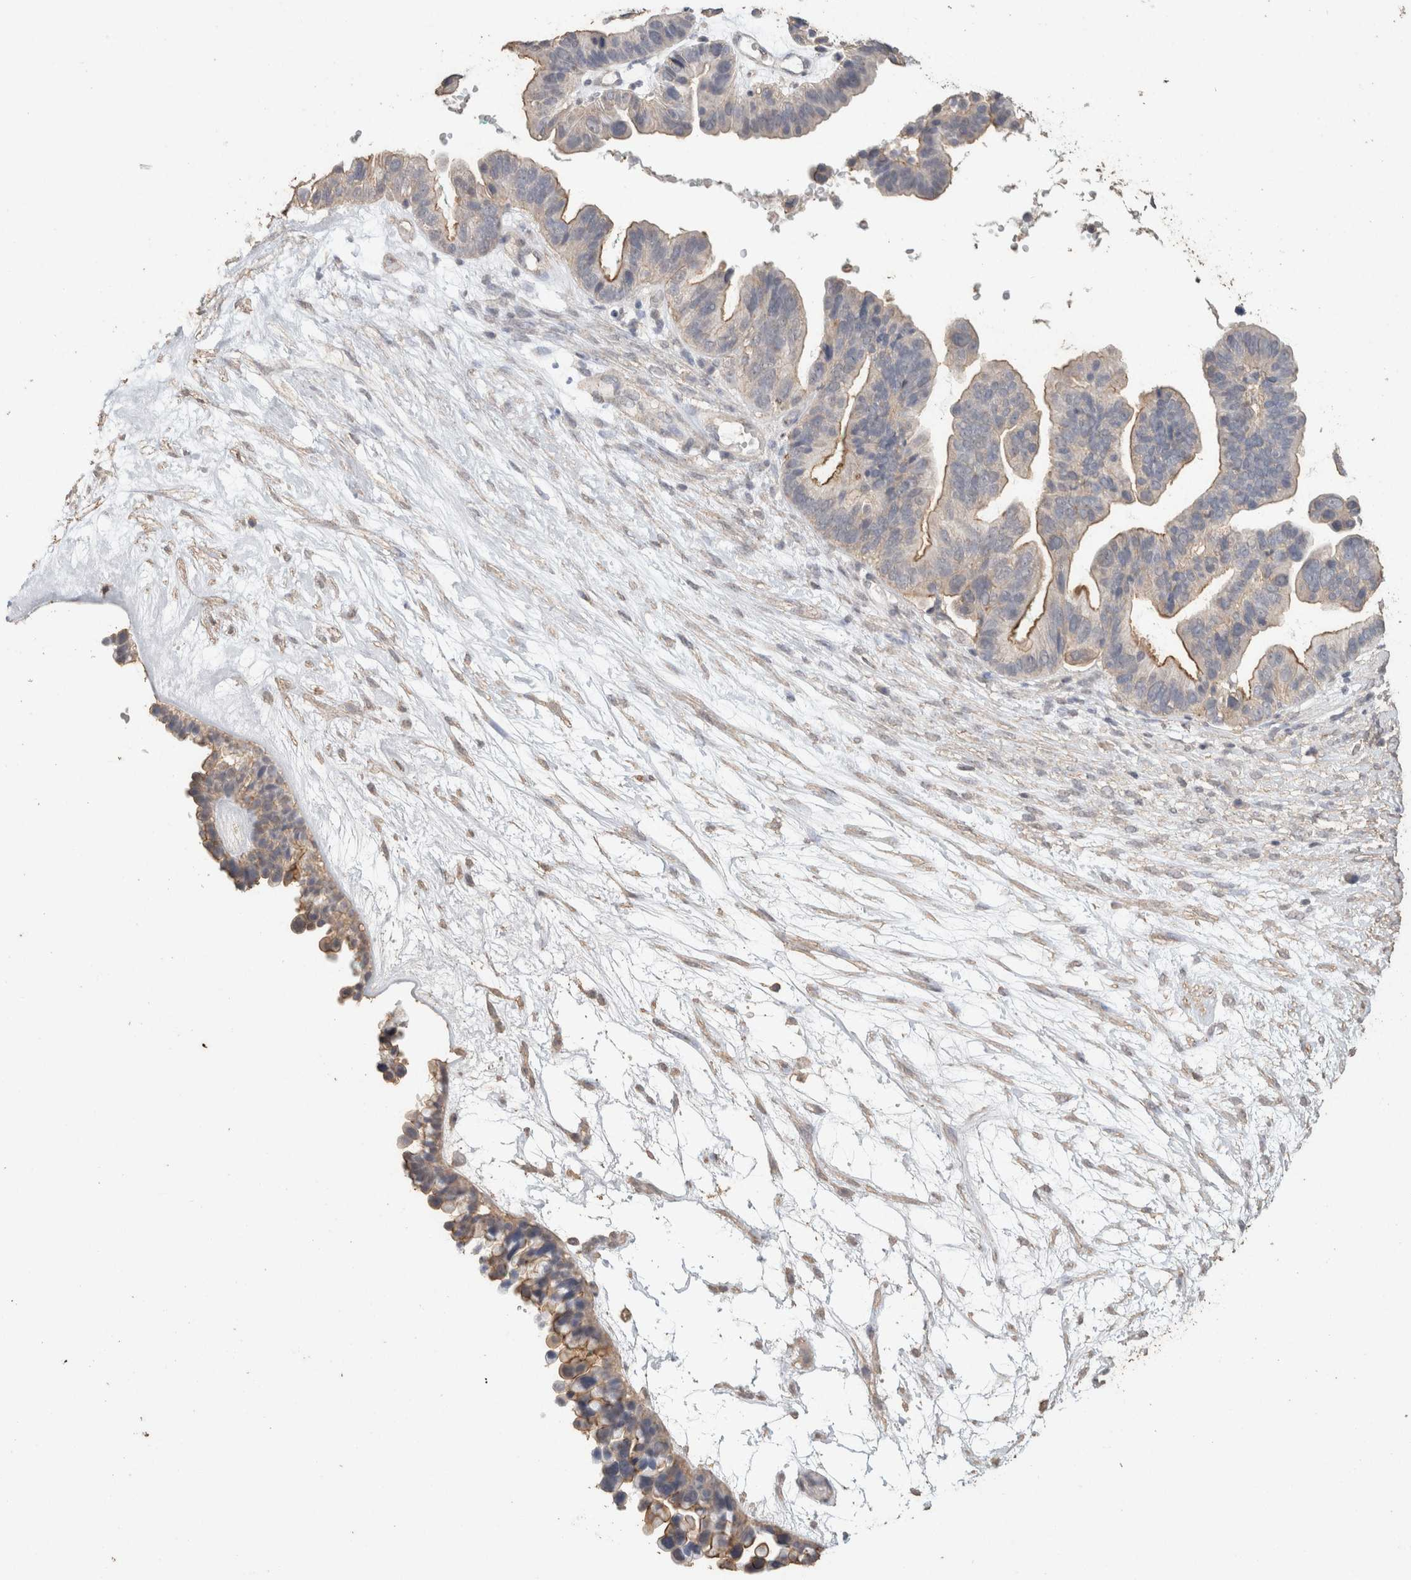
{"staining": {"intensity": "moderate", "quantity": "<25%", "location": "cytoplasmic/membranous"}, "tissue": "ovarian cancer", "cell_type": "Tumor cells", "image_type": "cancer", "snomed": [{"axis": "morphology", "description": "Cystadenocarcinoma, serous, NOS"}, {"axis": "topography", "description": "Ovary"}], "caption": "The photomicrograph demonstrates a brown stain indicating the presence of a protein in the cytoplasmic/membranous of tumor cells in ovarian cancer (serous cystadenocarcinoma).", "gene": "CX3CL1", "patient": {"sex": "female", "age": 56}}